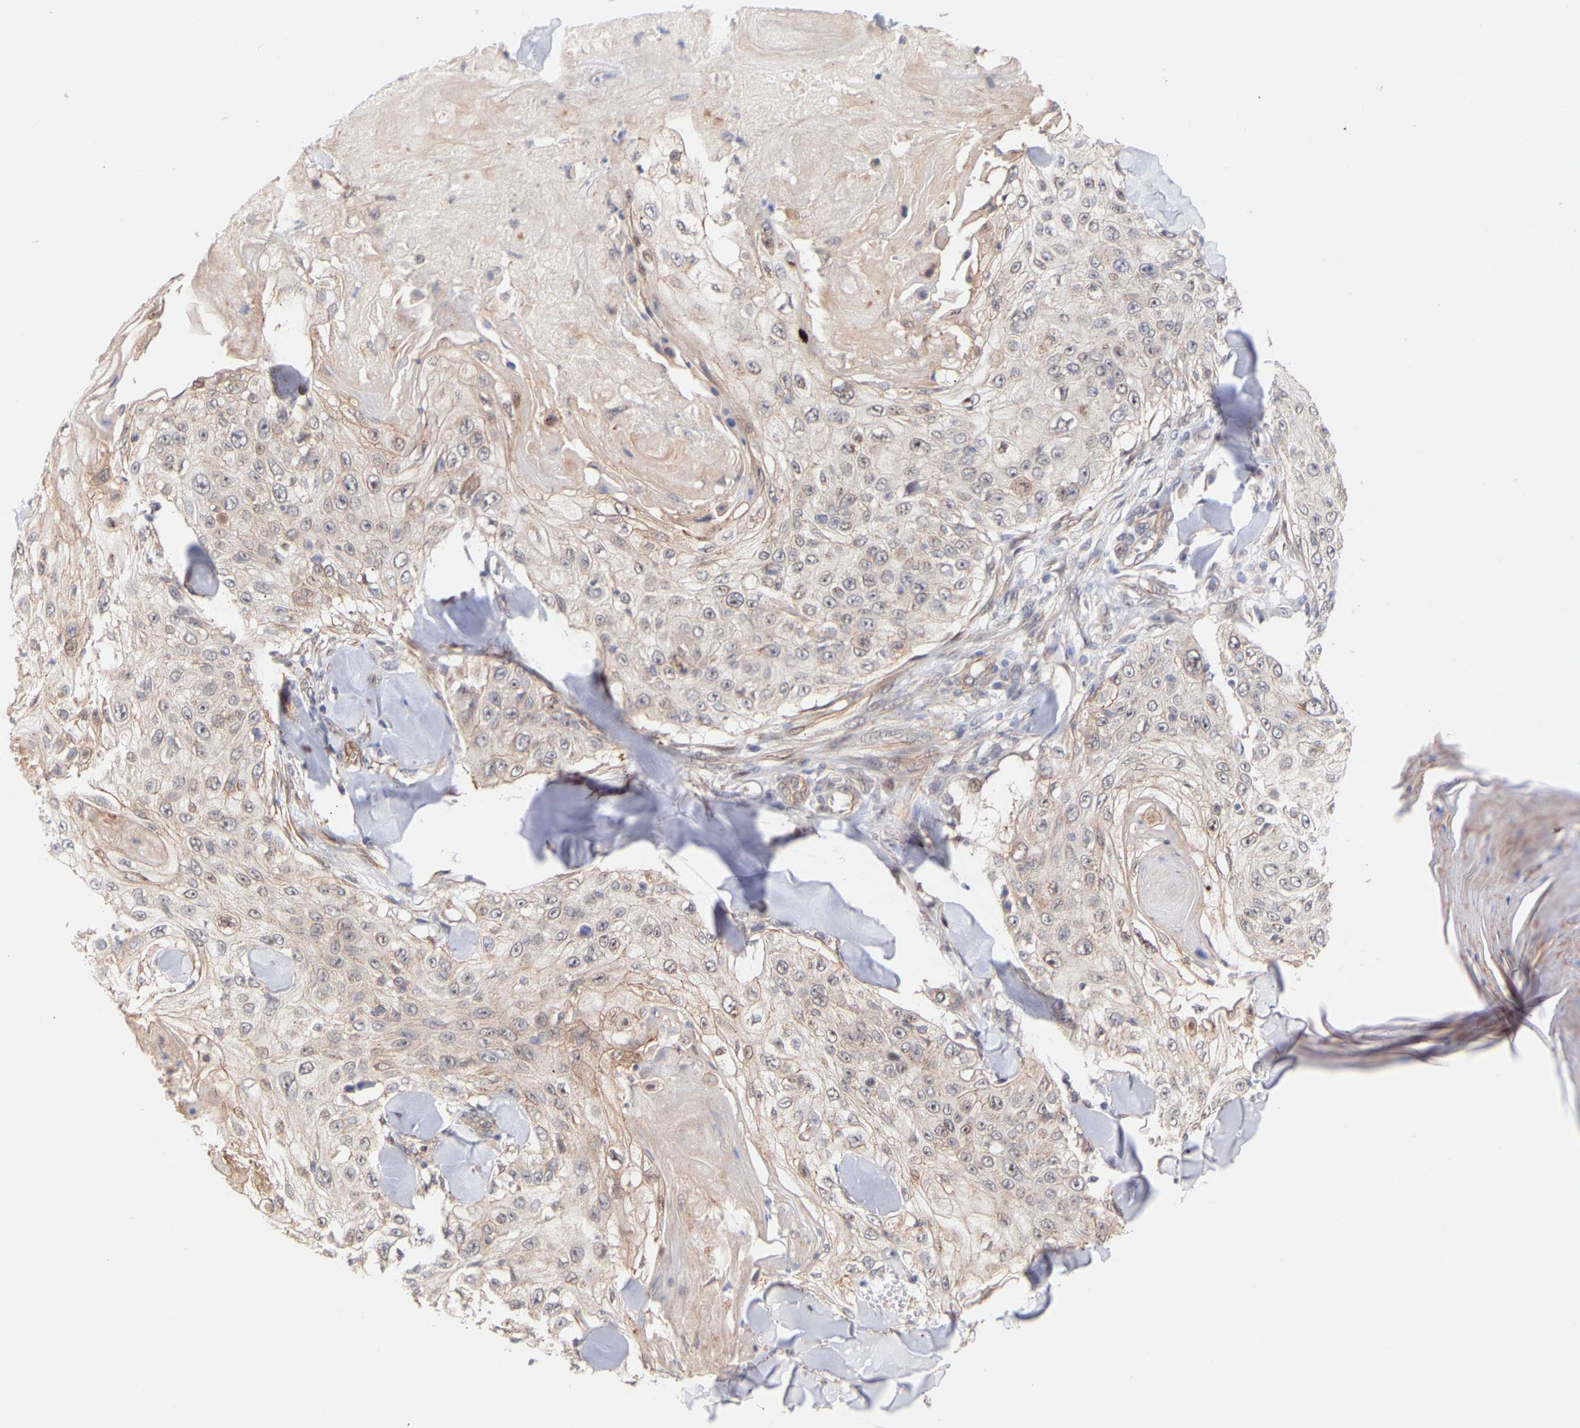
{"staining": {"intensity": "weak", "quantity": "<25%", "location": "cytoplasmic/membranous"}, "tissue": "skin cancer", "cell_type": "Tumor cells", "image_type": "cancer", "snomed": [{"axis": "morphology", "description": "Squamous cell carcinoma, NOS"}, {"axis": "topography", "description": "Skin"}], "caption": "This is an immunohistochemistry (IHC) image of skin cancer (squamous cell carcinoma). There is no expression in tumor cells.", "gene": "PDLIM5", "patient": {"sex": "male", "age": 86}}